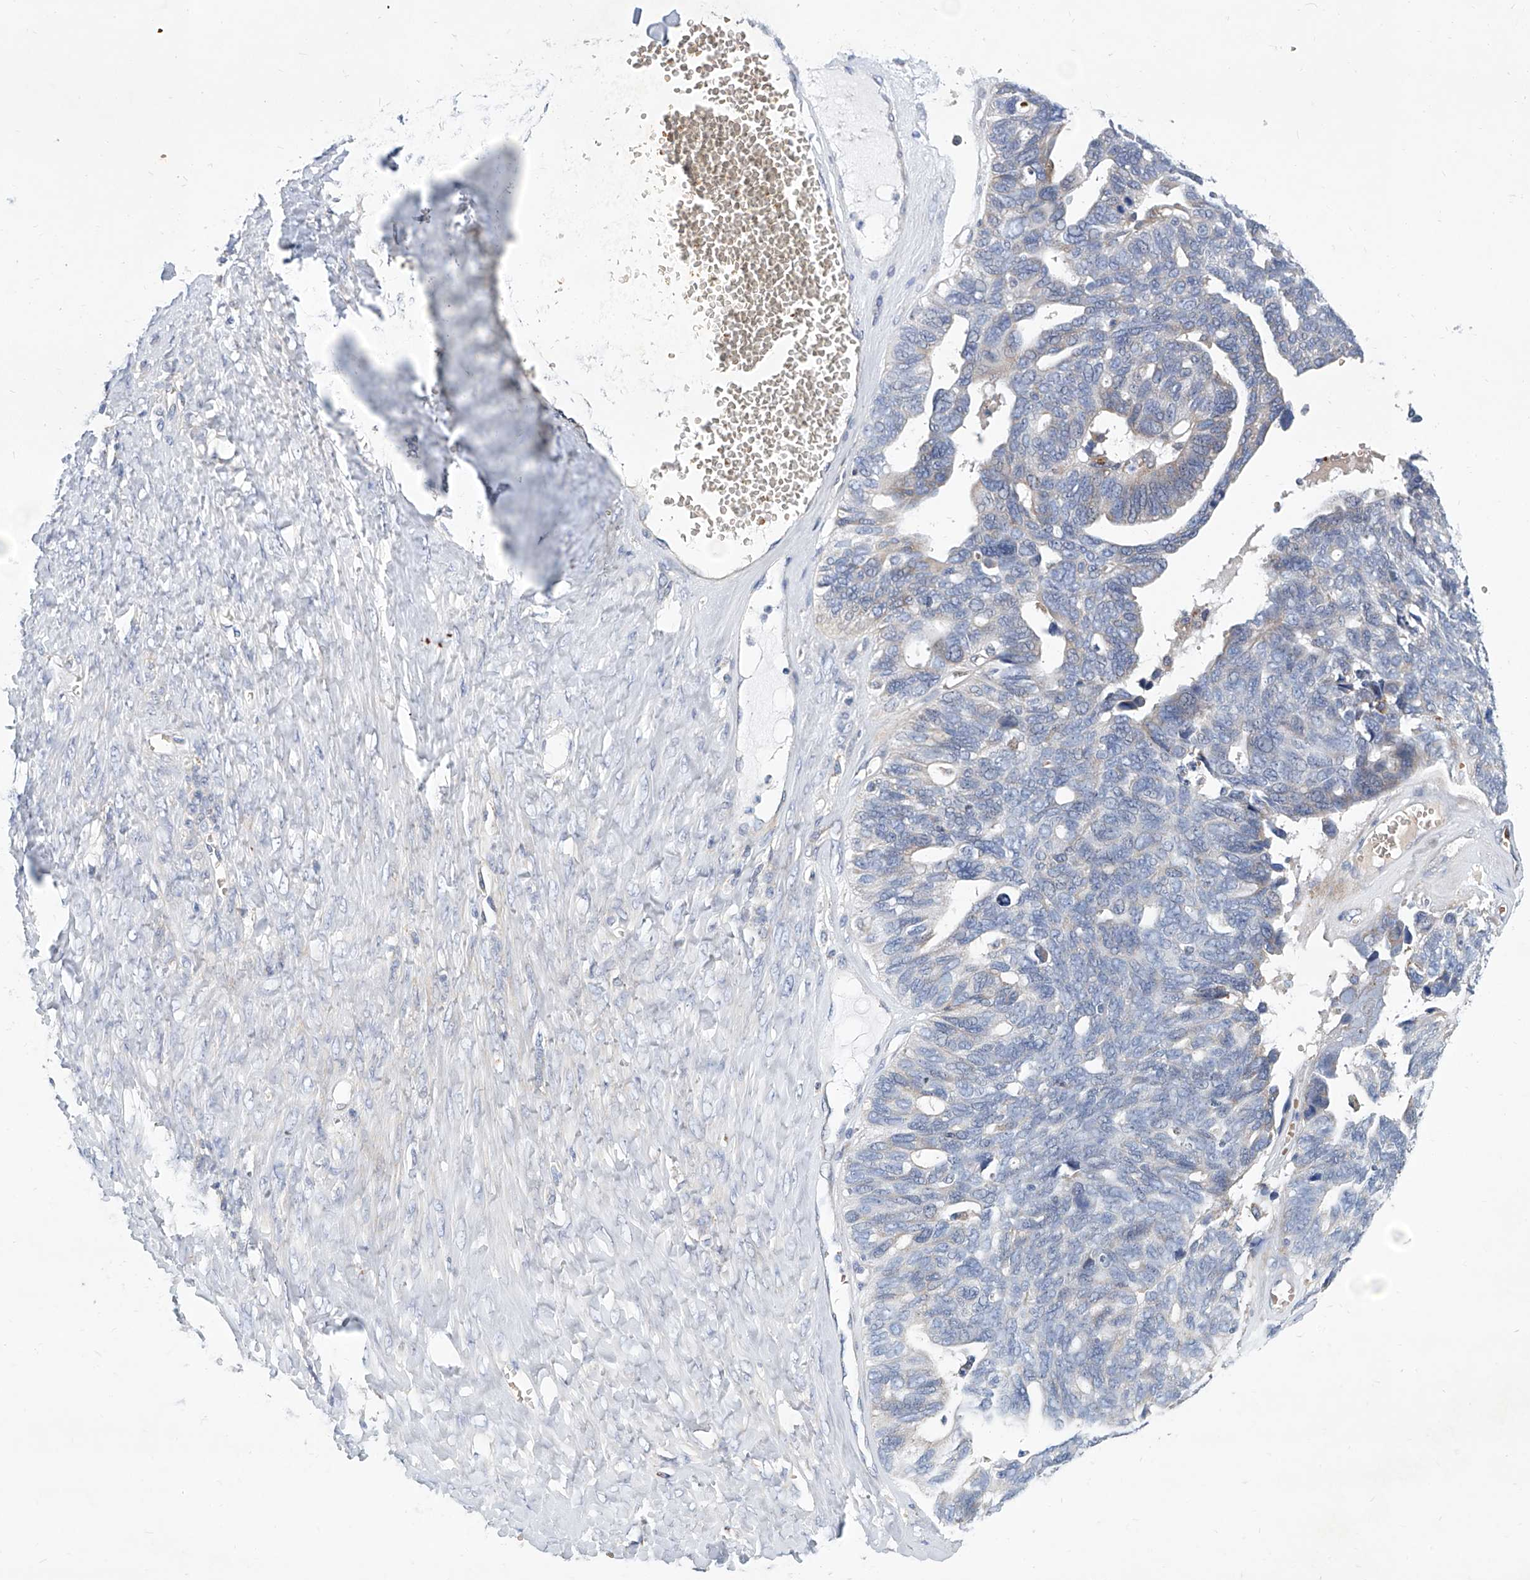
{"staining": {"intensity": "negative", "quantity": "none", "location": "none"}, "tissue": "ovarian cancer", "cell_type": "Tumor cells", "image_type": "cancer", "snomed": [{"axis": "morphology", "description": "Cystadenocarcinoma, serous, NOS"}, {"axis": "topography", "description": "Ovary"}], "caption": "Immunohistochemistry photomicrograph of ovarian cancer stained for a protein (brown), which displays no positivity in tumor cells. (DAB (3,3'-diaminobenzidine) immunohistochemistry with hematoxylin counter stain).", "gene": "FPR2", "patient": {"sex": "female", "age": 79}}